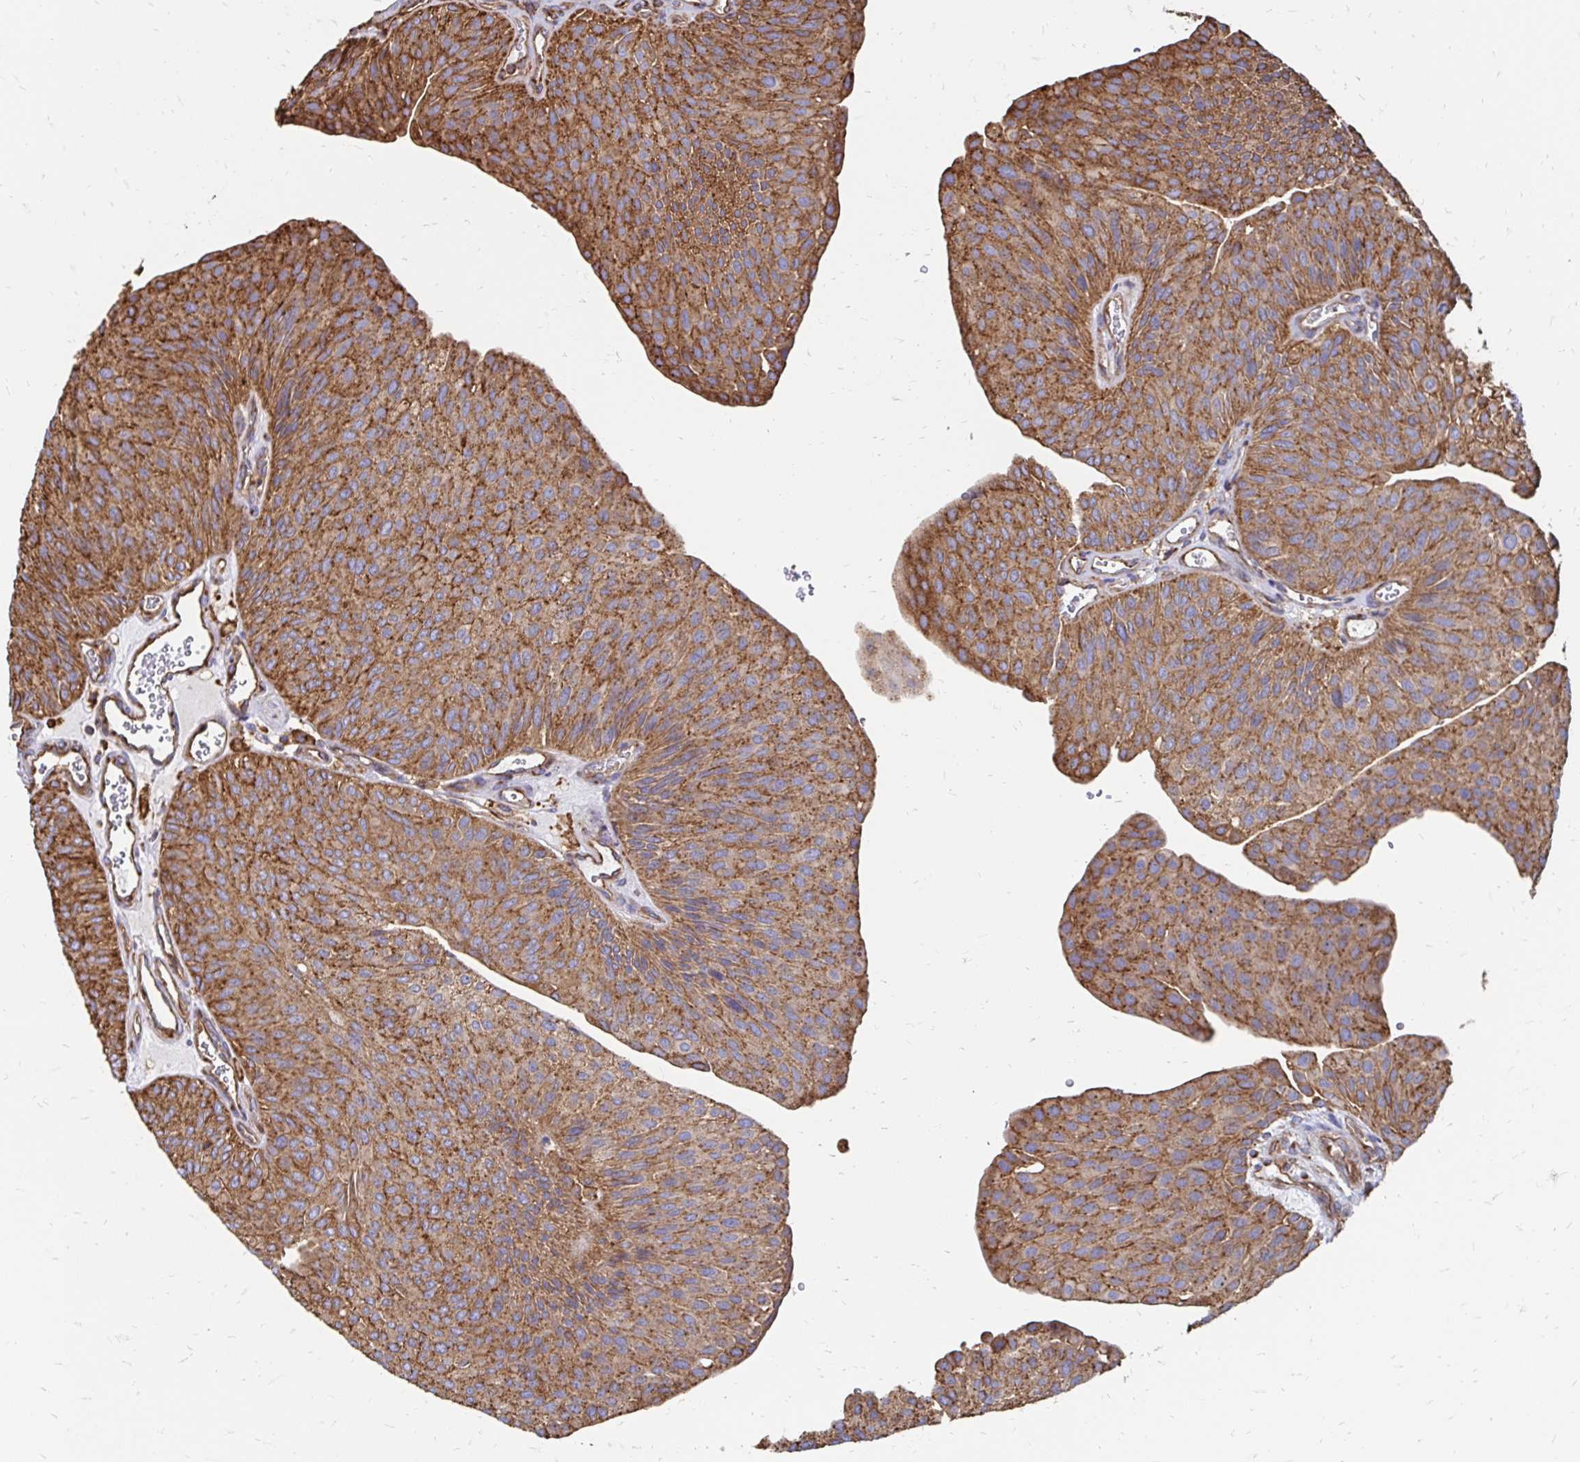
{"staining": {"intensity": "strong", "quantity": ">75%", "location": "cytoplasmic/membranous"}, "tissue": "urothelial cancer", "cell_type": "Tumor cells", "image_type": "cancer", "snomed": [{"axis": "morphology", "description": "Urothelial carcinoma, NOS"}, {"axis": "topography", "description": "Urinary bladder"}], "caption": "Transitional cell carcinoma was stained to show a protein in brown. There is high levels of strong cytoplasmic/membranous staining in approximately >75% of tumor cells.", "gene": "CLTC", "patient": {"sex": "male", "age": 67}}